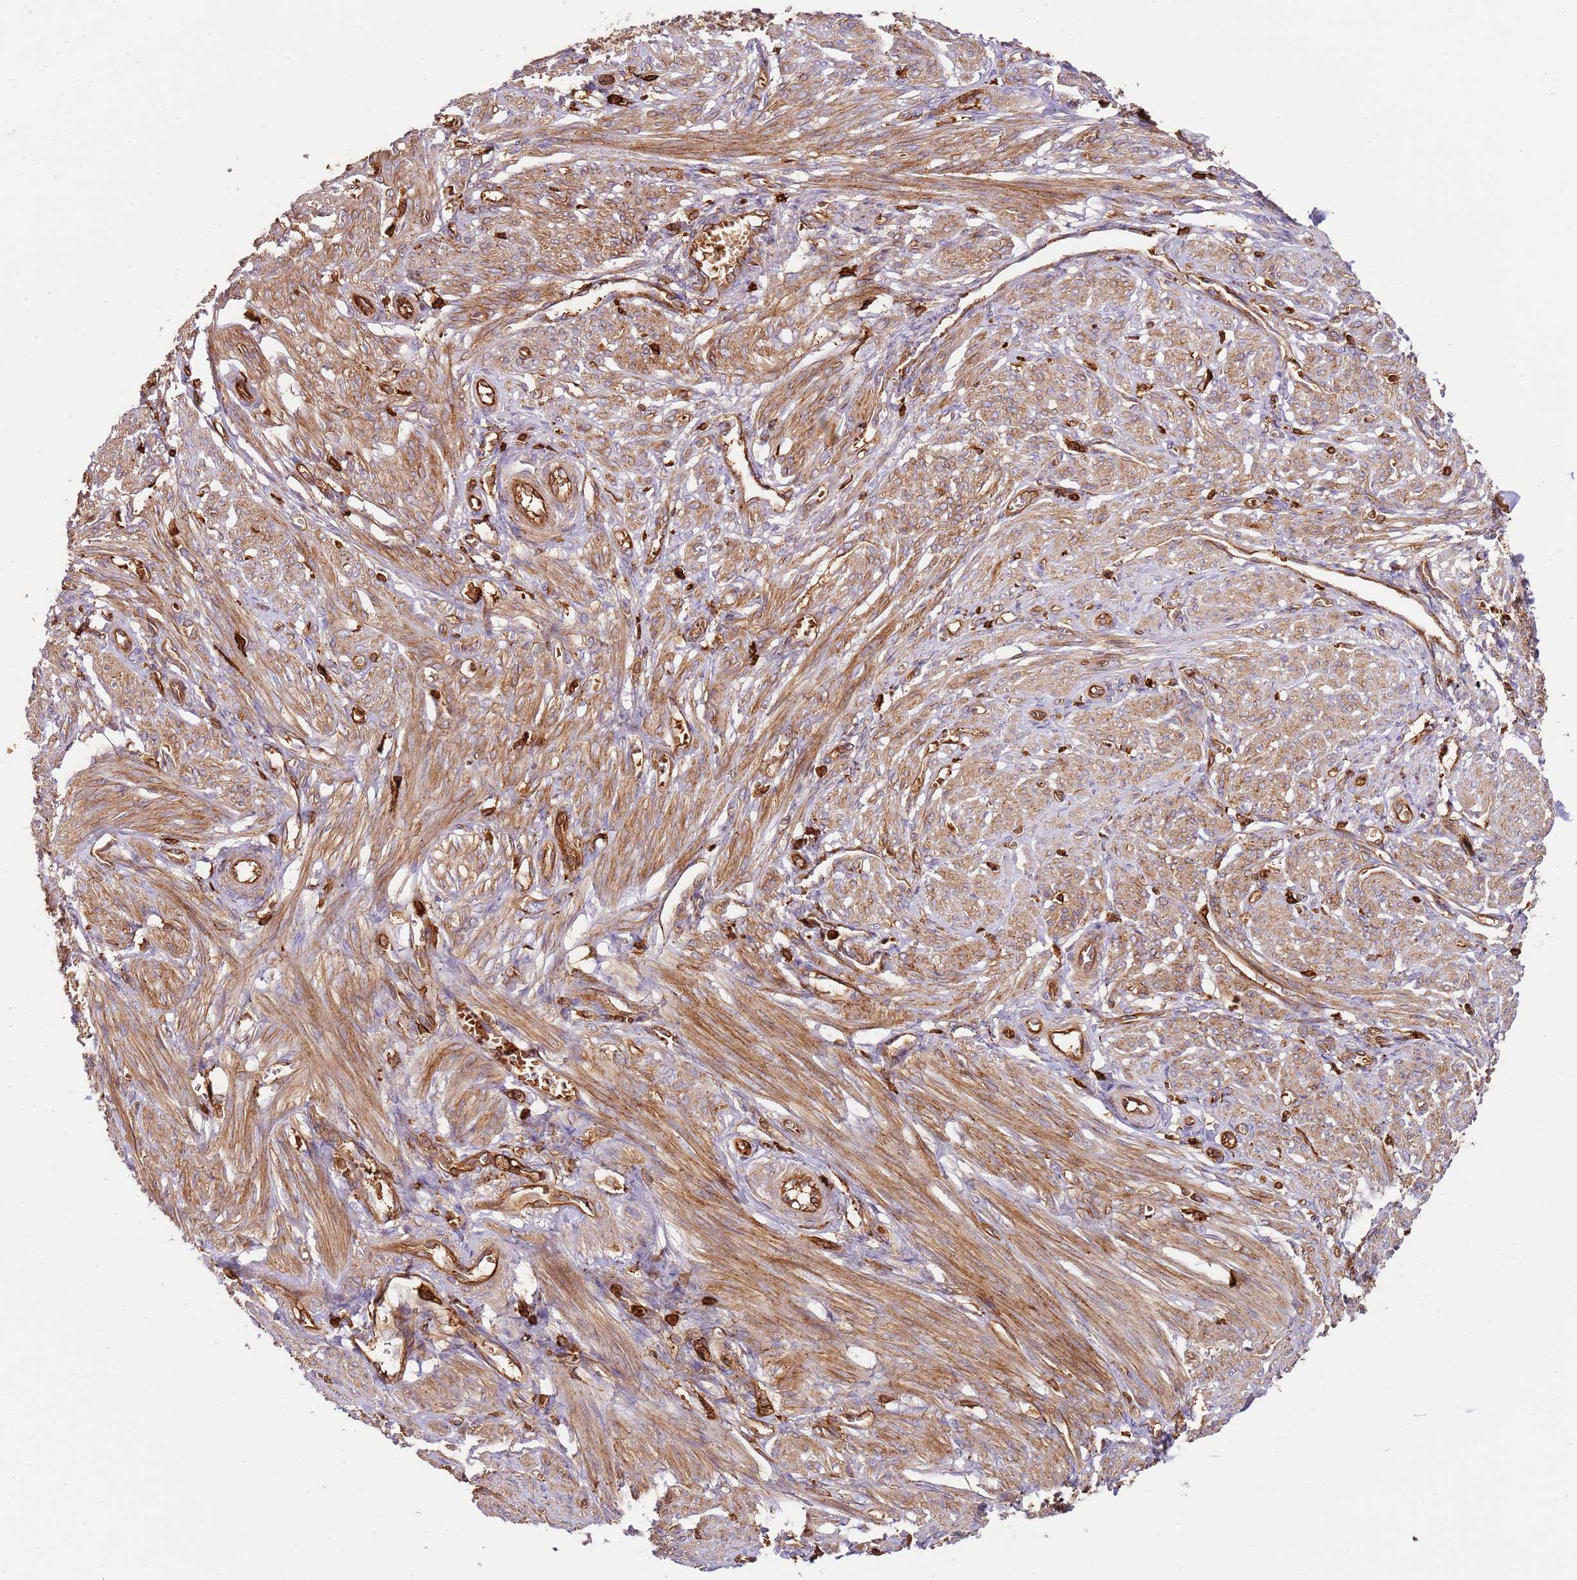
{"staining": {"intensity": "moderate", "quantity": "25%-75%", "location": "cytoplasmic/membranous"}, "tissue": "smooth muscle", "cell_type": "Smooth muscle cells", "image_type": "normal", "snomed": [{"axis": "morphology", "description": "Normal tissue, NOS"}, {"axis": "topography", "description": "Smooth muscle"}], "caption": "Smooth muscle cells demonstrate medium levels of moderate cytoplasmic/membranous staining in about 25%-75% of cells in benign smooth muscle. Using DAB (brown) and hematoxylin (blue) stains, captured at high magnification using brightfield microscopy.", "gene": "OR6P1", "patient": {"sex": "female", "age": 39}}